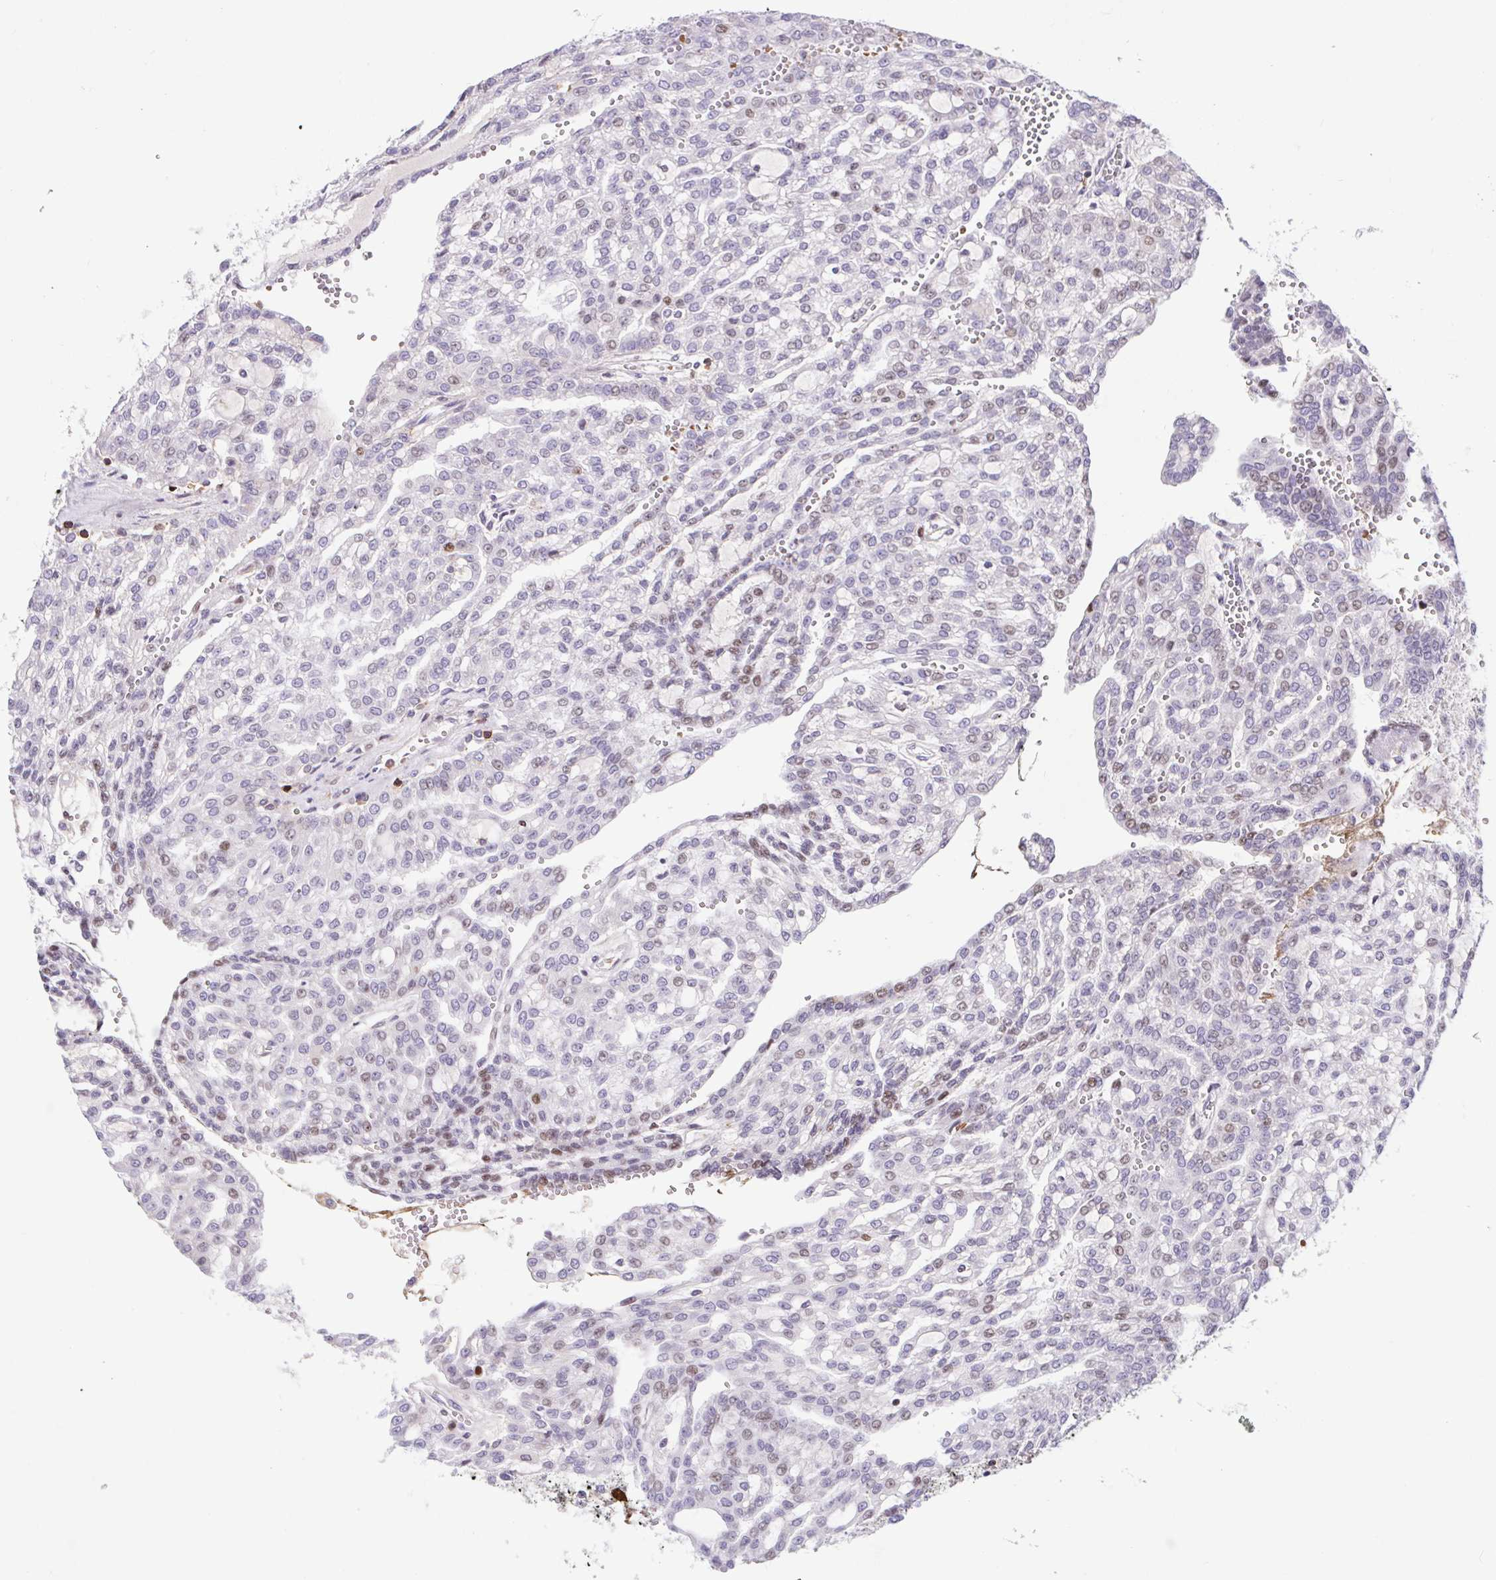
{"staining": {"intensity": "negative", "quantity": "none", "location": "none"}, "tissue": "renal cancer", "cell_type": "Tumor cells", "image_type": "cancer", "snomed": [{"axis": "morphology", "description": "Adenocarcinoma, NOS"}, {"axis": "topography", "description": "Kidney"}], "caption": "Histopathology image shows no significant protein positivity in tumor cells of renal cancer. (Brightfield microscopy of DAB immunohistochemistry (IHC) at high magnification).", "gene": "TPRG1", "patient": {"sex": "male", "age": 63}}